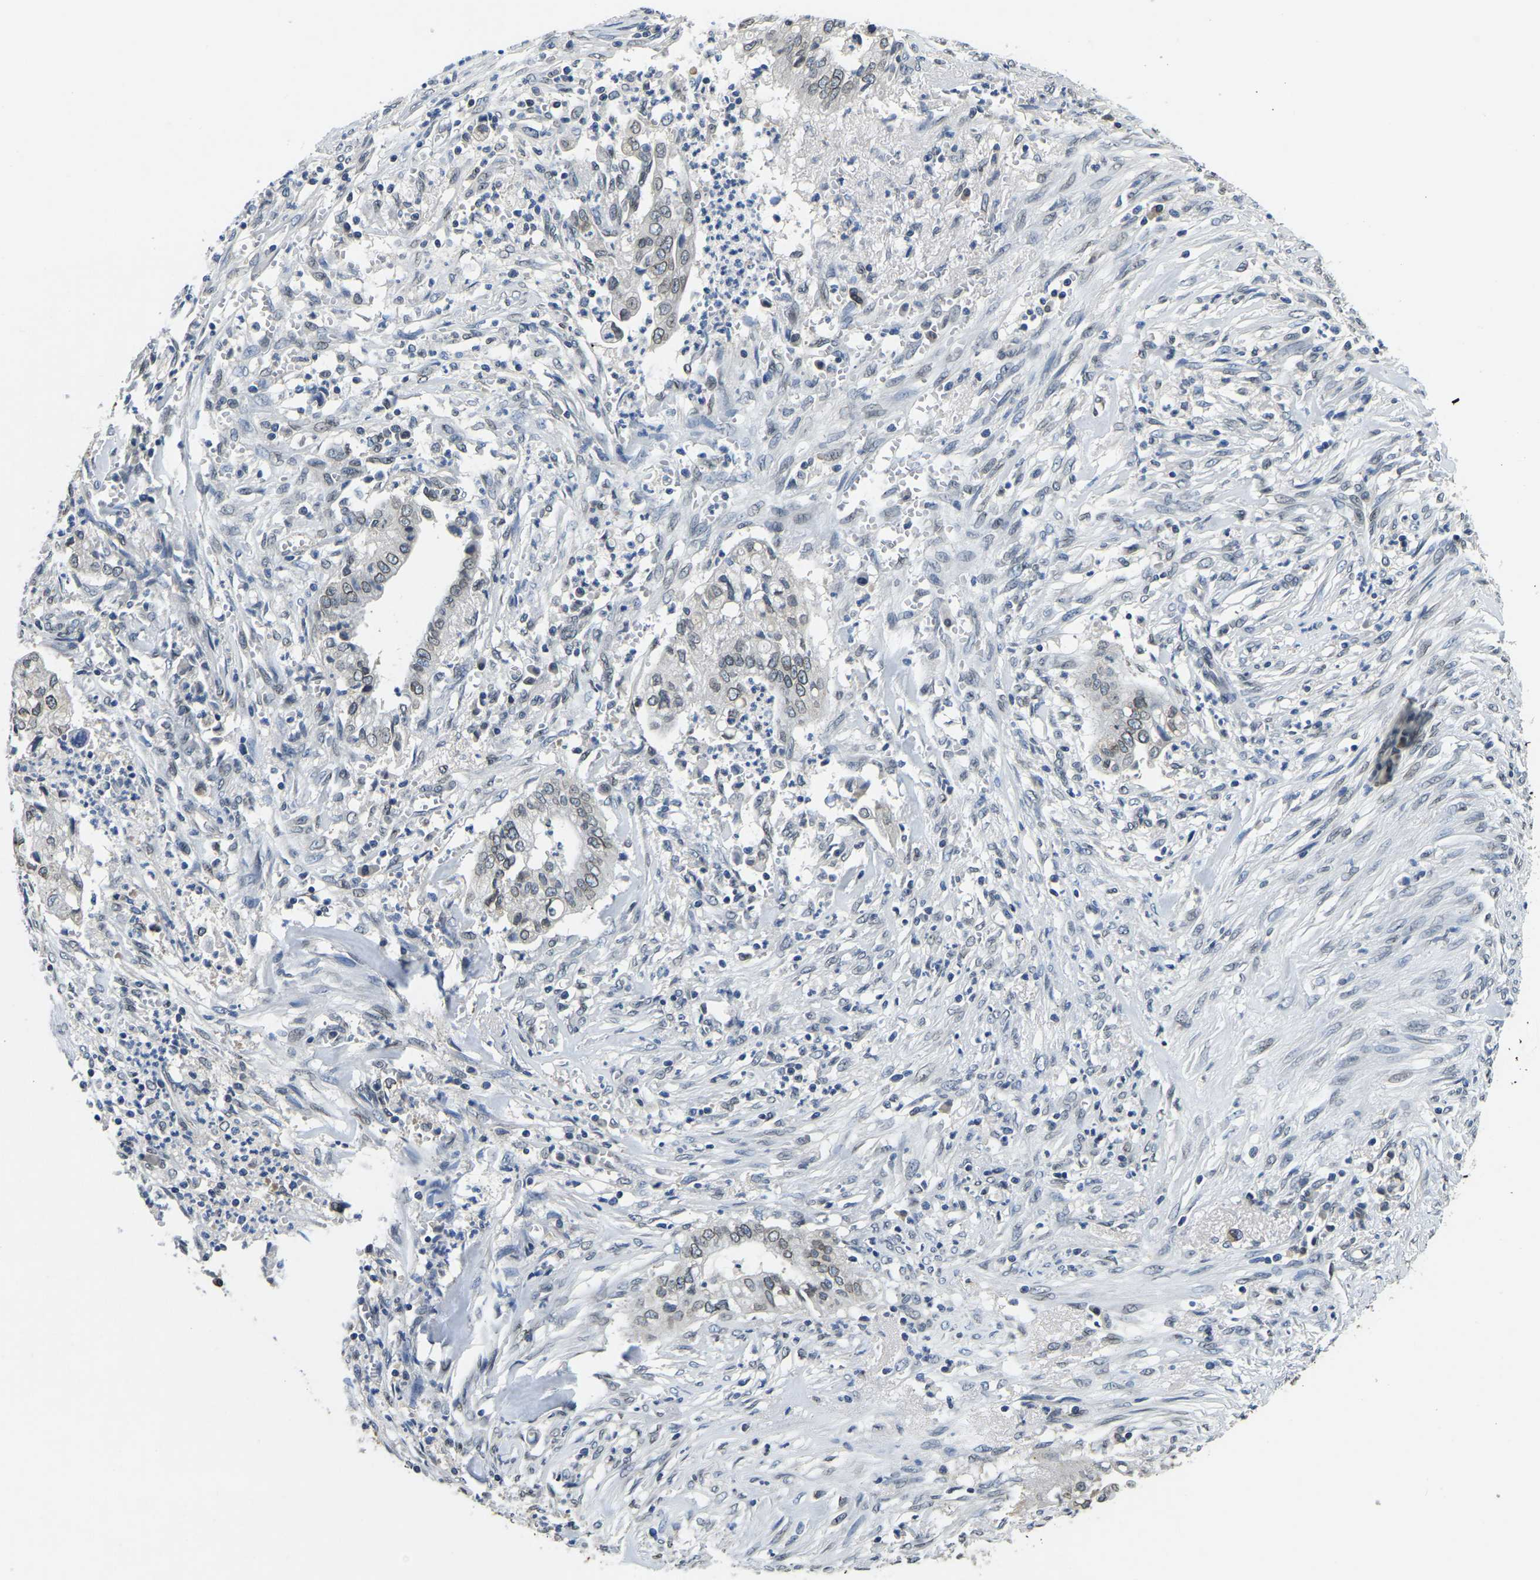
{"staining": {"intensity": "weak", "quantity": ">75%", "location": "cytoplasmic/membranous,nuclear"}, "tissue": "cervical cancer", "cell_type": "Tumor cells", "image_type": "cancer", "snomed": [{"axis": "morphology", "description": "Adenocarcinoma, NOS"}, {"axis": "topography", "description": "Cervix"}], "caption": "Brown immunohistochemical staining in human cervical cancer (adenocarcinoma) demonstrates weak cytoplasmic/membranous and nuclear positivity in about >75% of tumor cells. Nuclei are stained in blue.", "gene": "RANBP2", "patient": {"sex": "female", "age": 44}}